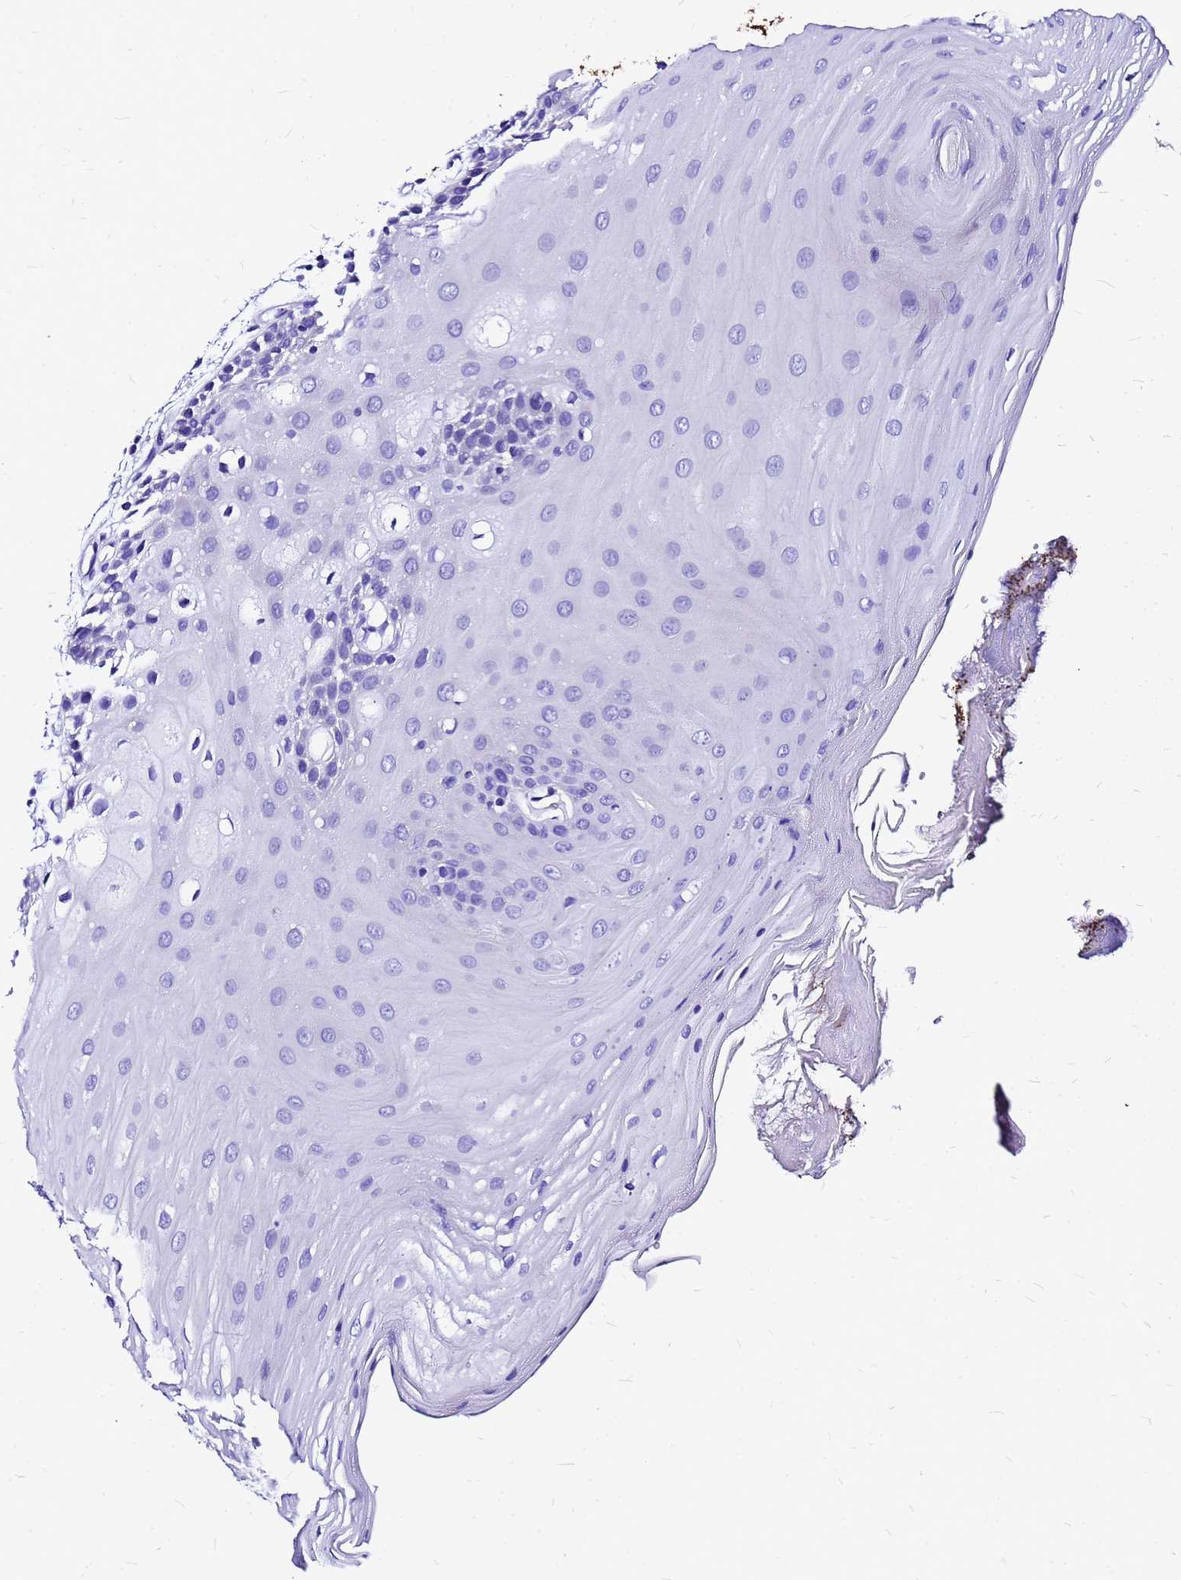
{"staining": {"intensity": "negative", "quantity": "none", "location": "none"}, "tissue": "oral mucosa", "cell_type": "Squamous epithelial cells", "image_type": "normal", "snomed": [{"axis": "morphology", "description": "Normal tissue, NOS"}, {"axis": "topography", "description": "Oral tissue"}, {"axis": "topography", "description": "Tounge, NOS"}], "caption": "Squamous epithelial cells show no significant protein positivity in normal oral mucosa. (DAB (3,3'-diaminobenzidine) IHC visualized using brightfield microscopy, high magnification).", "gene": "HERC4", "patient": {"sex": "female", "age": 73}}